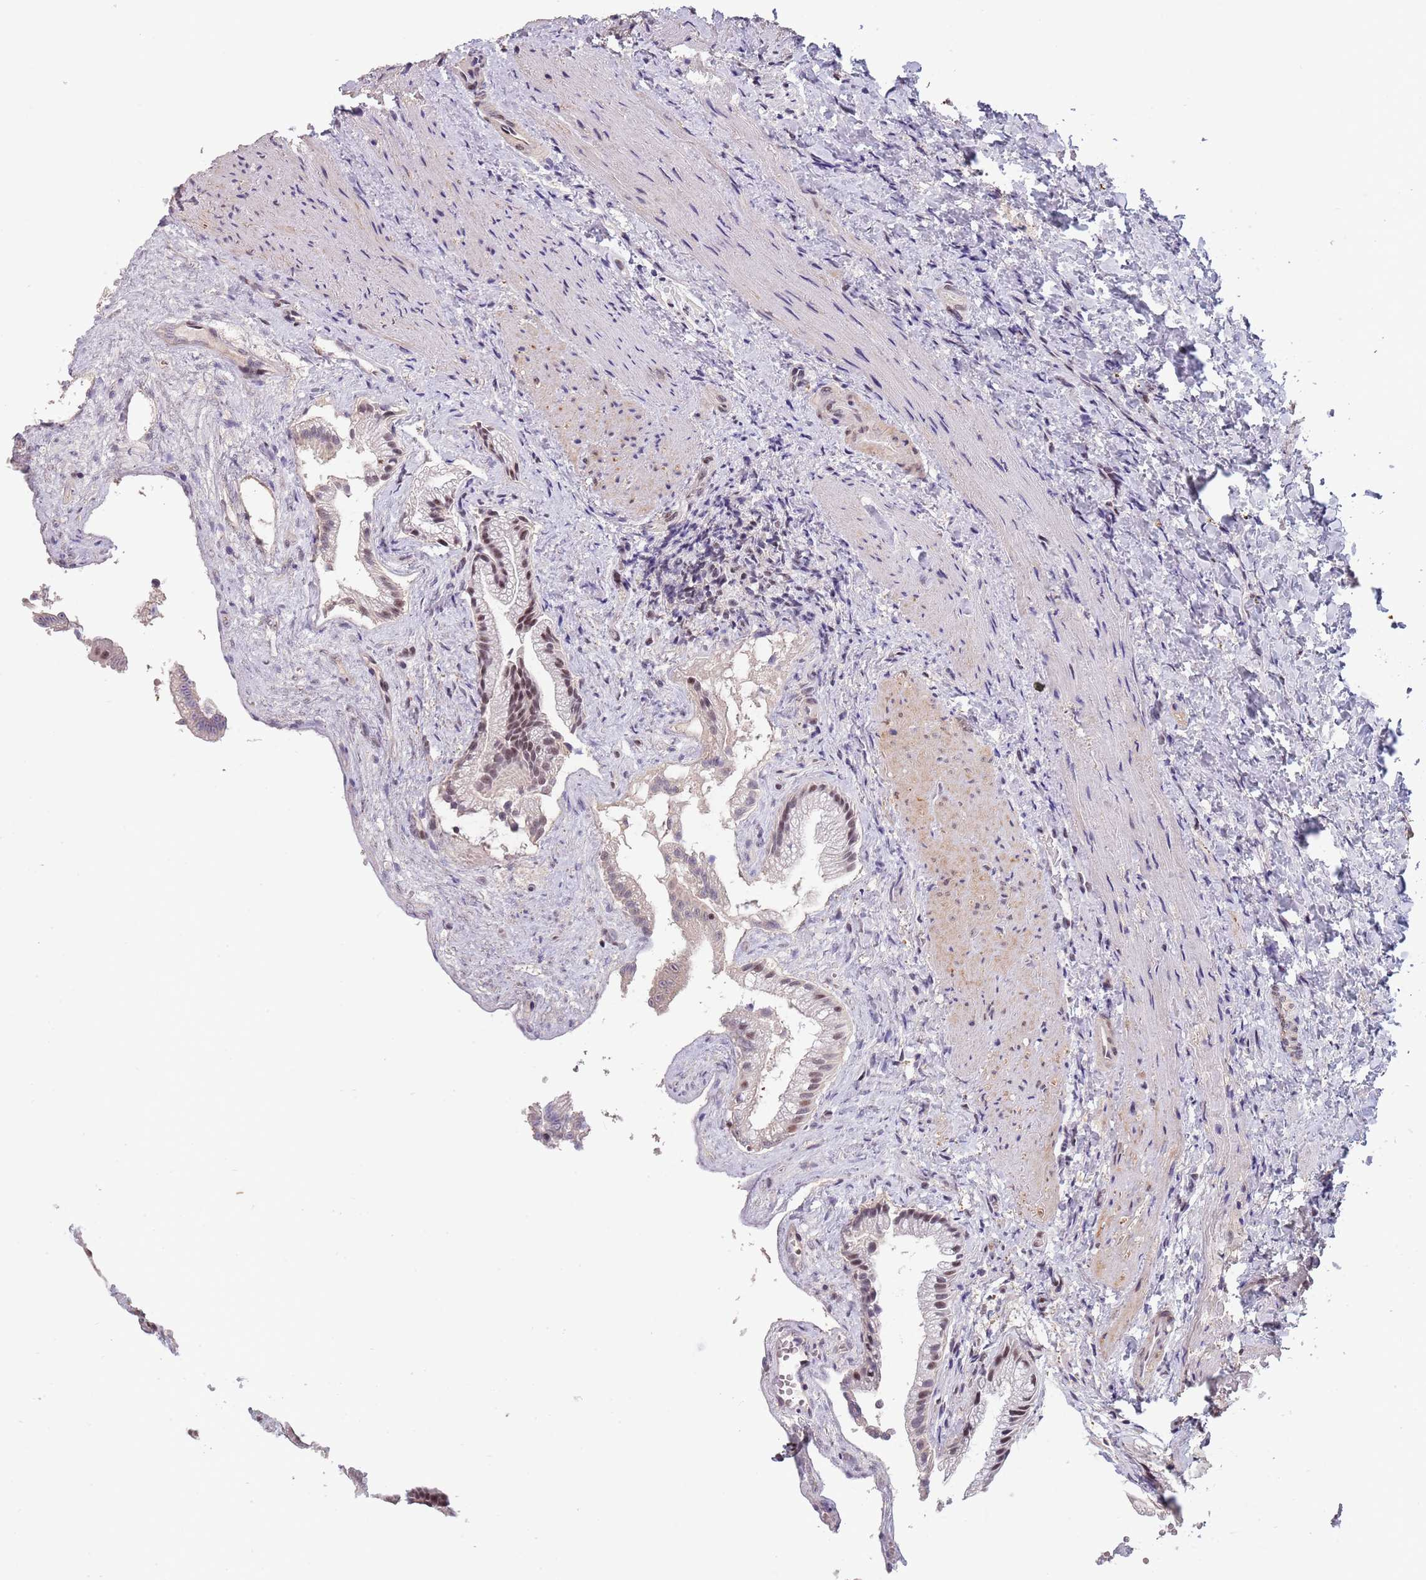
{"staining": {"intensity": "moderate", "quantity": ">75%", "location": "nuclear"}, "tissue": "gallbladder", "cell_type": "Glandular cells", "image_type": "normal", "snomed": [{"axis": "morphology", "description": "Normal tissue, NOS"}, {"axis": "morphology", "description": "Inflammation, NOS"}, {"axis": "topography", "description": "Gallbladder"}], "caption": "About >75% of glandular cells in normal human gallbladder display moderate nuclear protein expression as visualized by brown immunohistochemical staining.", "gene": "CIZ1", "patient": {"sex": "male", "age": 51}}